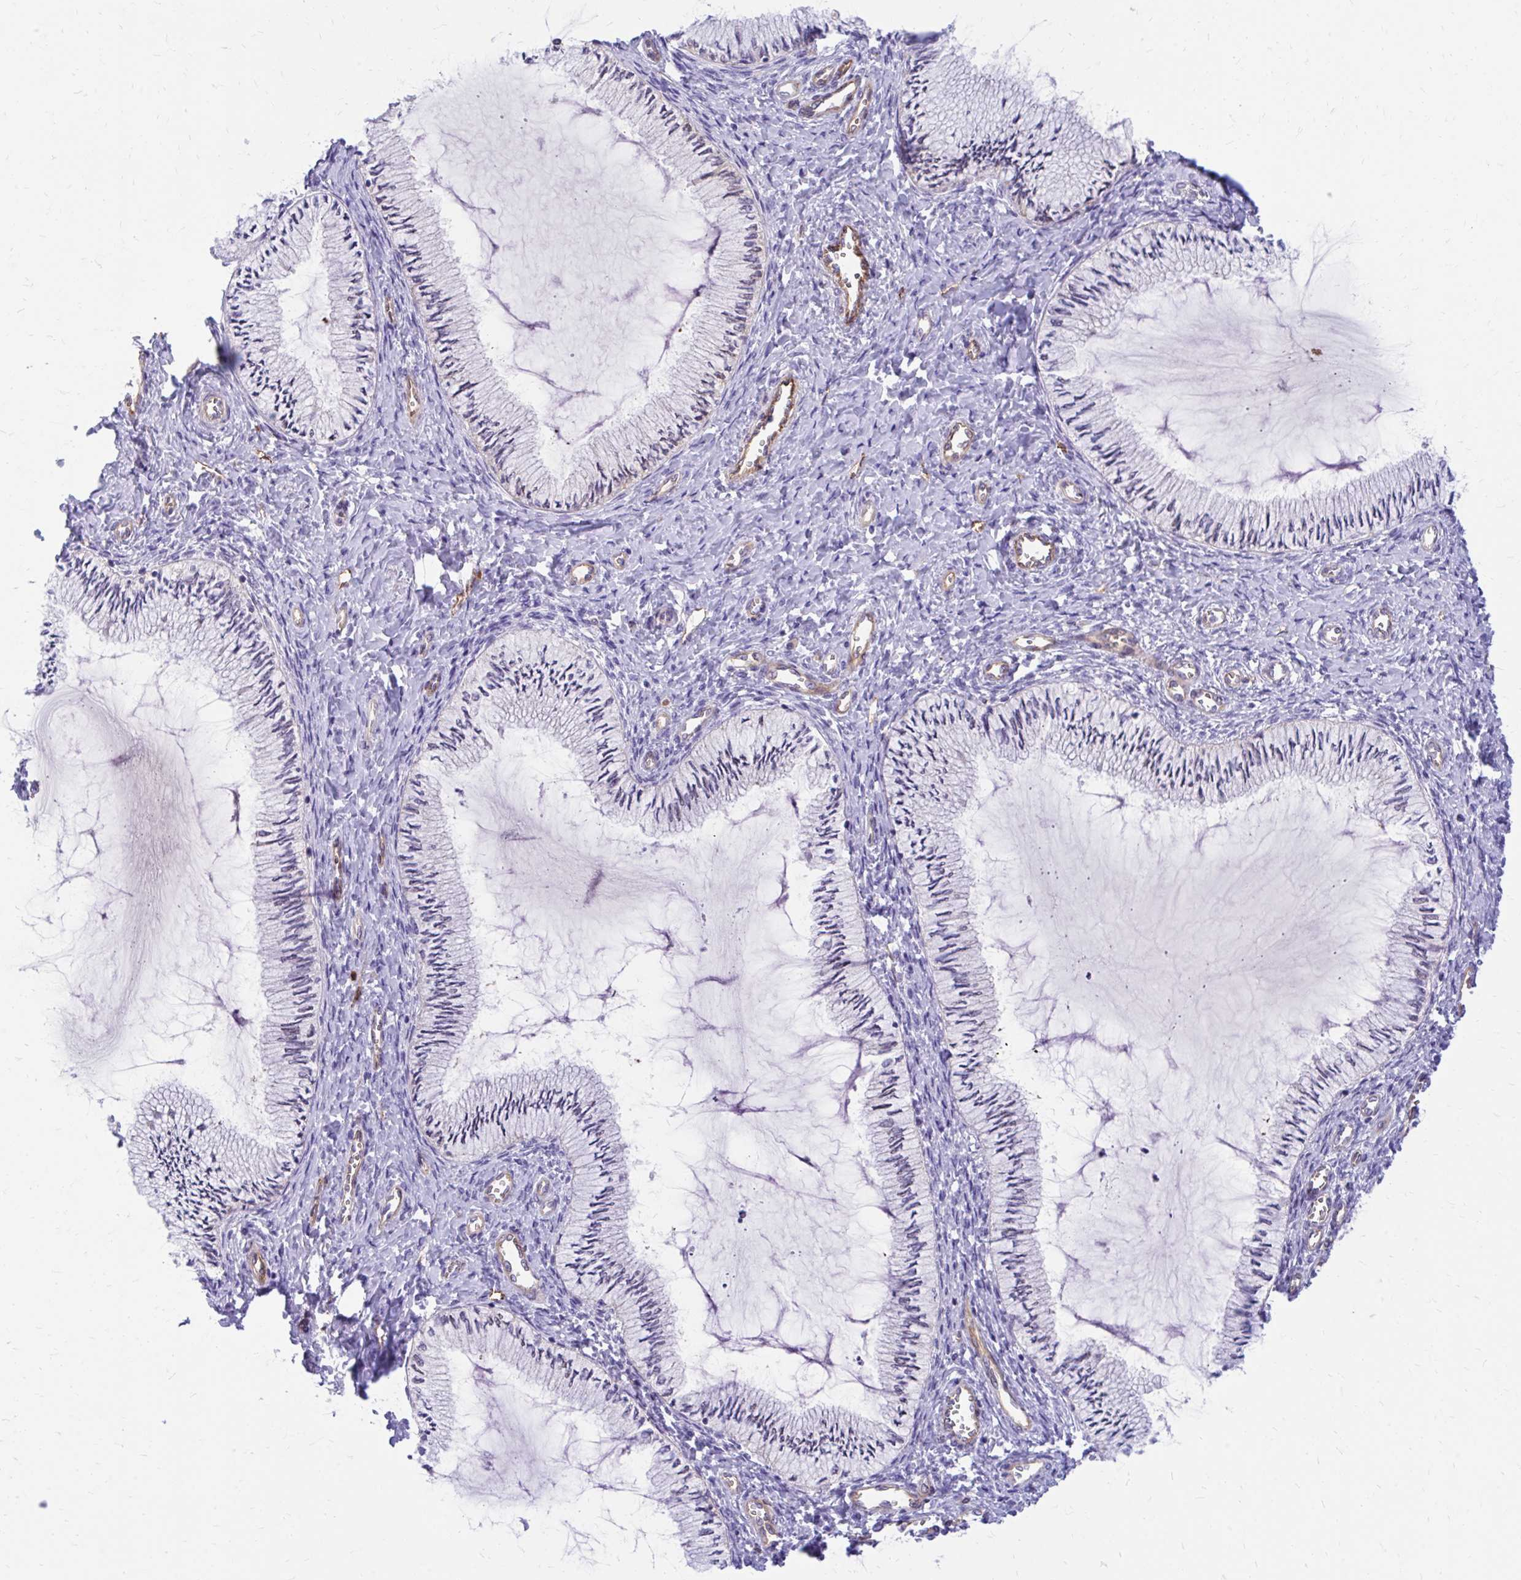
{"staining": {"intensity": "weak", "quantity": "<25%", "location": "cytoplasmic/membranous"}, "tissue": "cervix", "cell_type": "Glandular cells", "image_type": "normal", "snomed": [{"axis": "morphology", "description": "Normal tissue, NOS"}, {"axis": "topography", "description": "Cervix"}], "caption": "IHC image of unremarkable human cervix stained for a protein (brown), which displays no positivity in glandular cells. (IHC, brightfield microscopy, high magnification).", "gene": "ESPNL", "patient": {"sex": "female", "age": 24}}